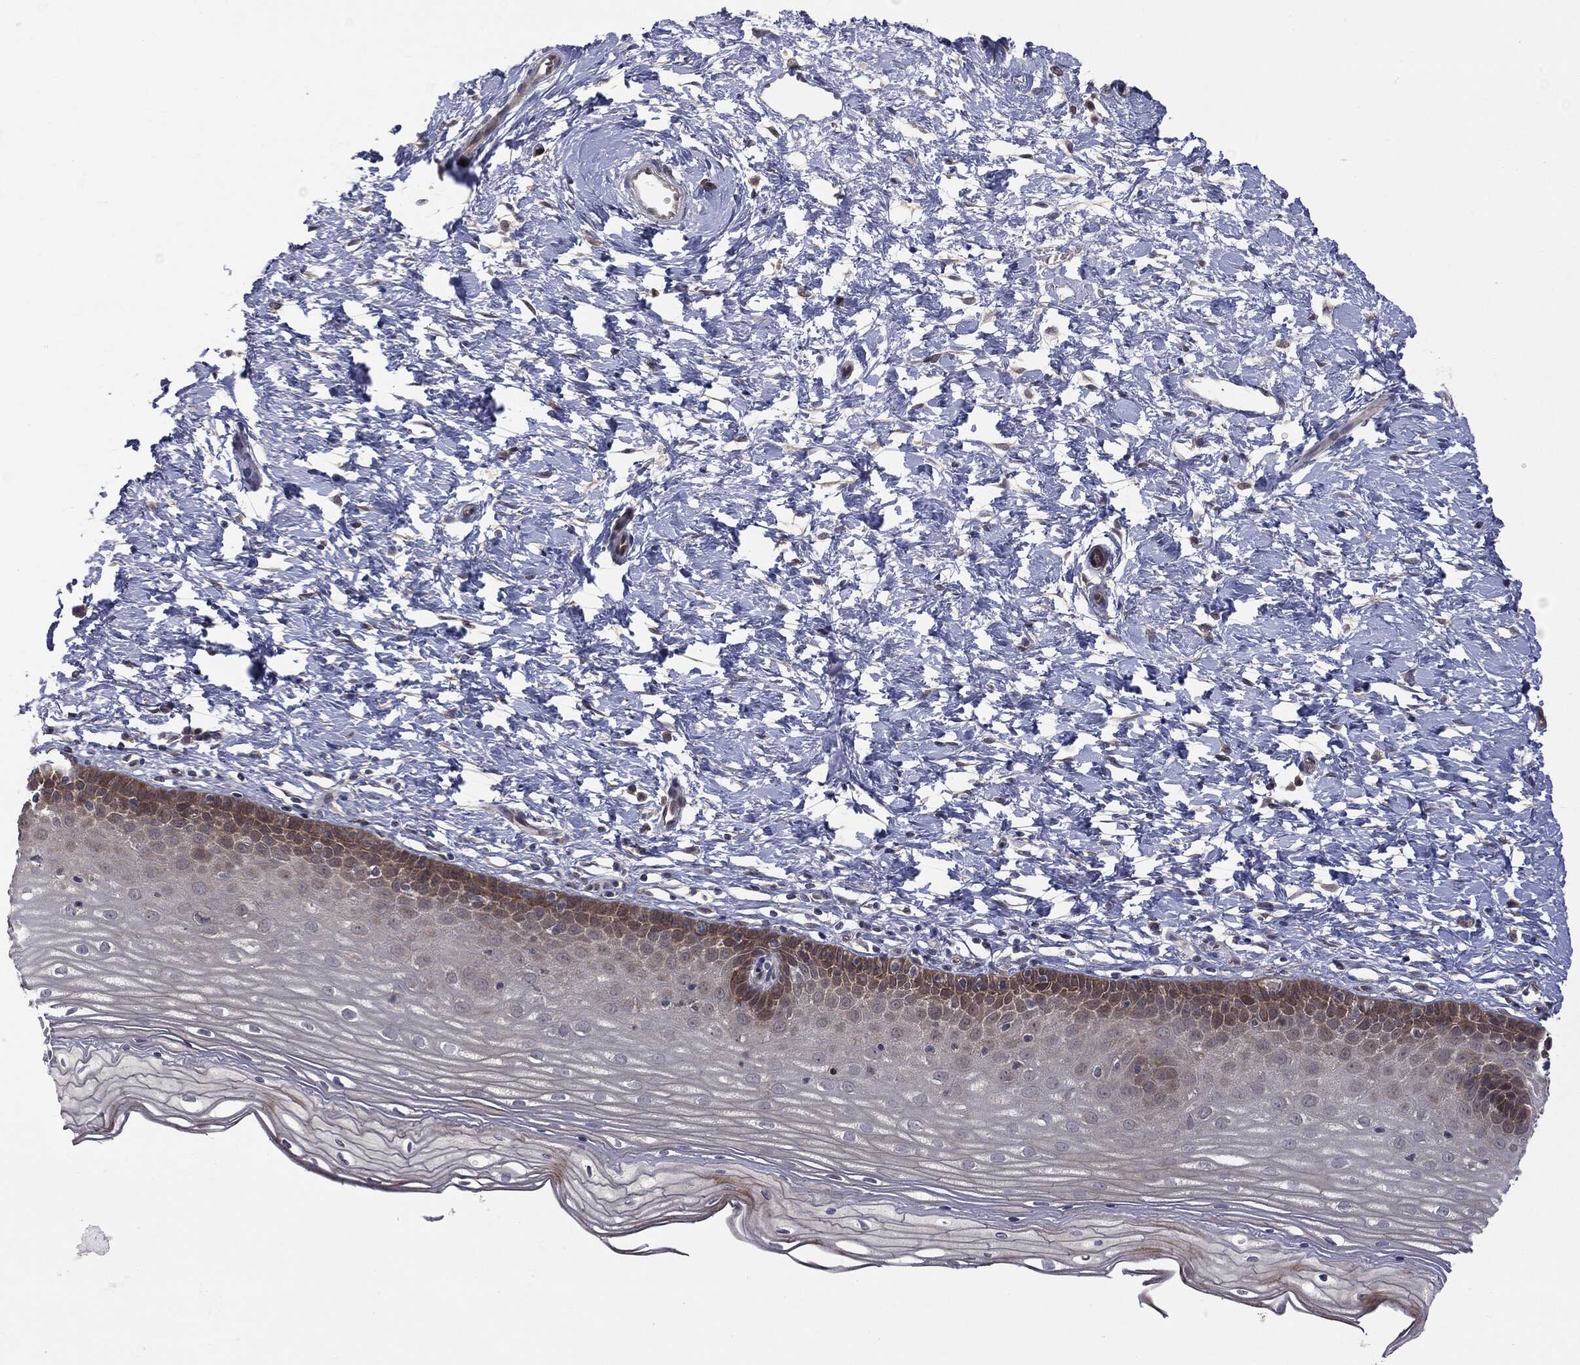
{"staining": {"intensity": "strong", "quantity": ">75%", "location": "cytoplasmic/membranous"}, "tissue": "cervix", "cell_type": "Glandular cells", "image_type": "normal", "snomed": [{"axis": "morphology", "description": "Normal tissue, NOS"}, {"axis": "topography", "description": "Cervix"}], "caption": "A micrograph of human cervix stained for a protein demonstrates strong cytoplasmic/membranous brown staining in glandular cells.", "gene": "KRT7", "patient": {"sex": "female", "age": 37}}